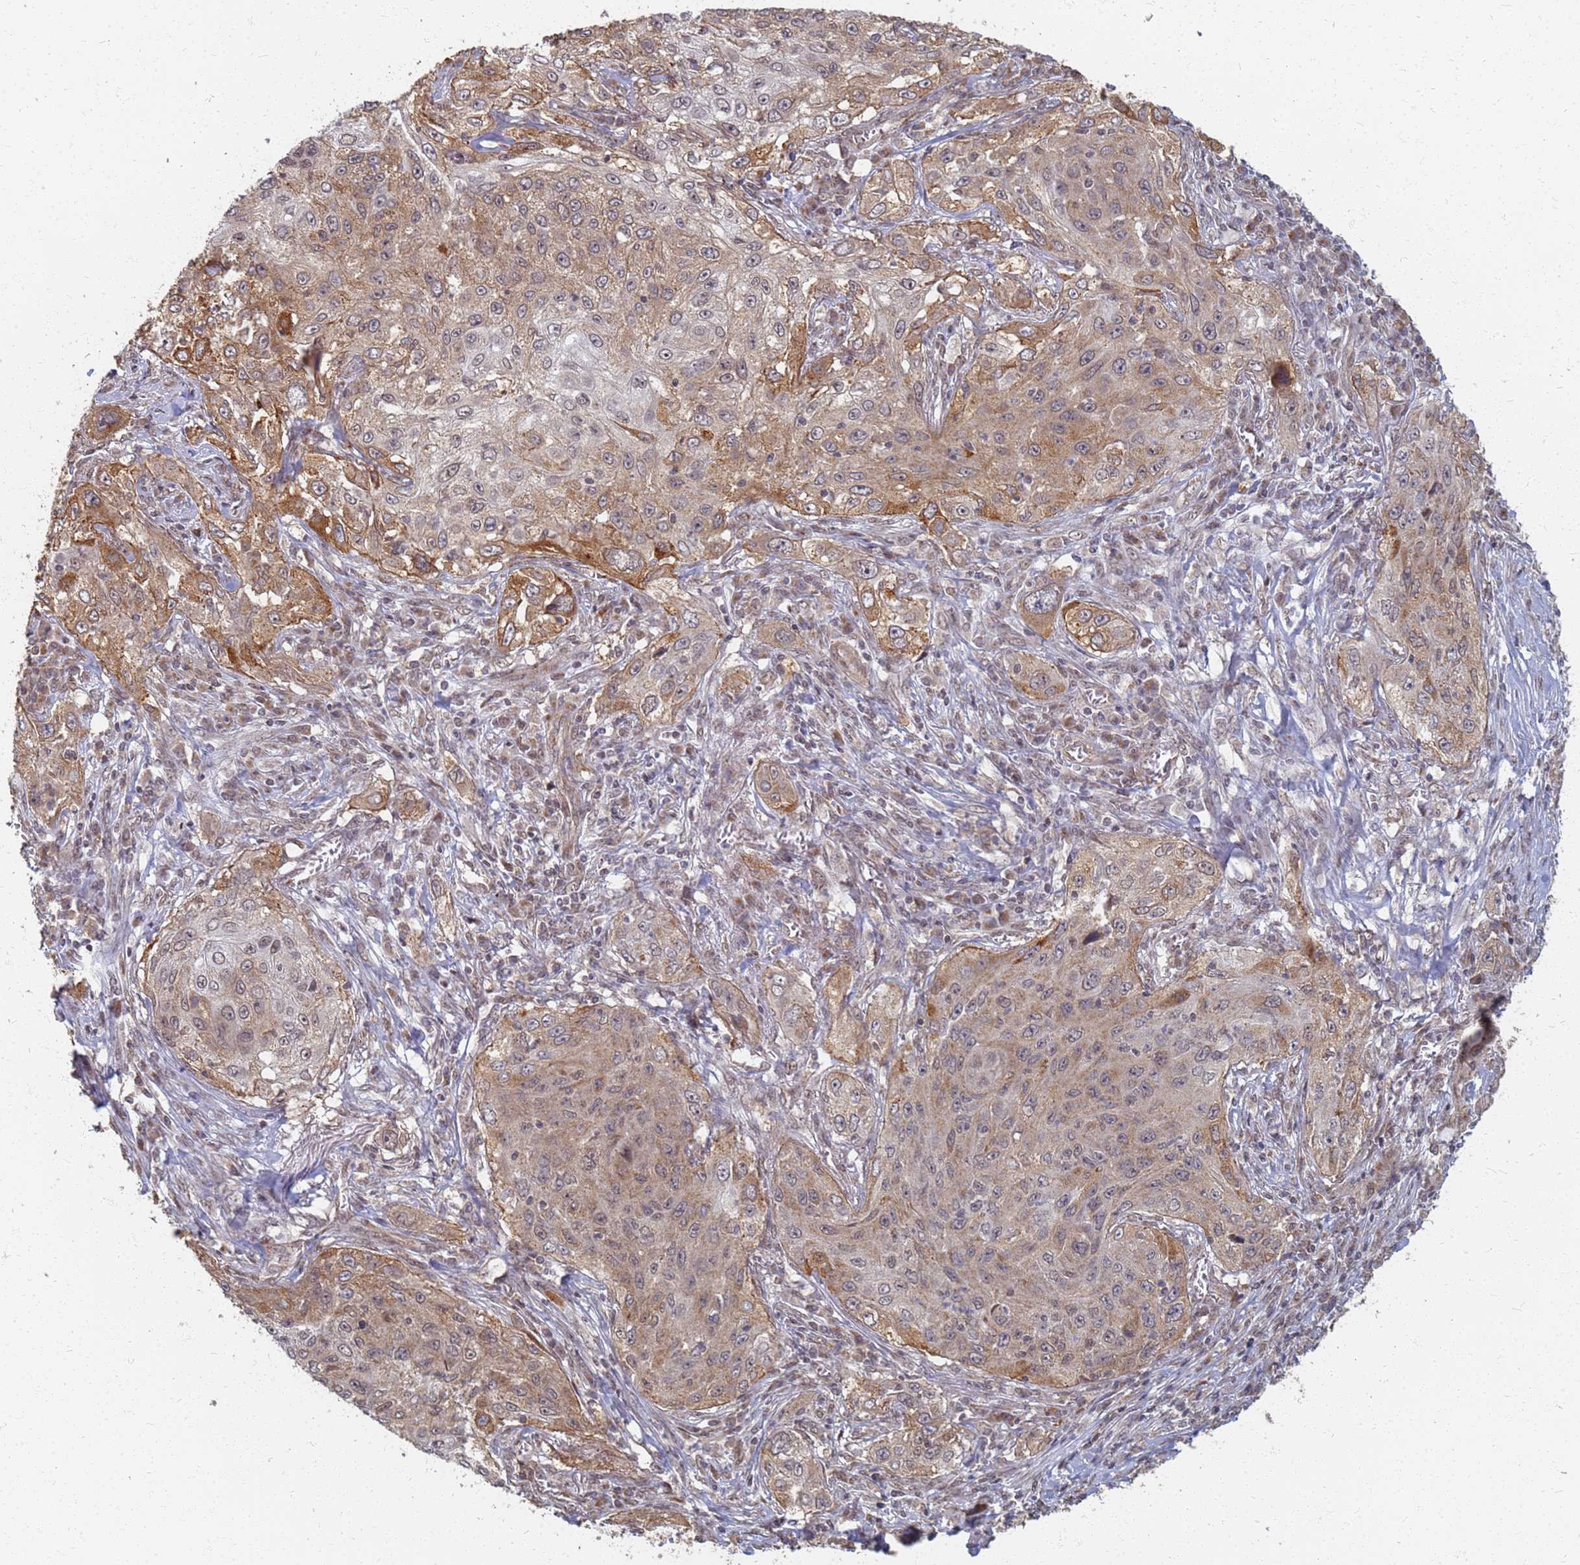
{"staining": {"intensity": "moderate", "quantity": ">75%", "location": "cytoplasmic/membranous"}, "tissue": "lung cancer", "cell_type": "Tumor cells", "image_type": "cancer", "snomed": [{"axis": "morphology", "description": "Squamous cell carcinoma, NOS"}, {"axis": "topography", "description": "Lung"}], "caption": "The image displays staining of lung cancer, revealing moderate cytoplasmic/membranous protein positivity (brown color) within tumor cells.", "gene": "ITGB4", "patient": {"sex": "female", "age": 69}}